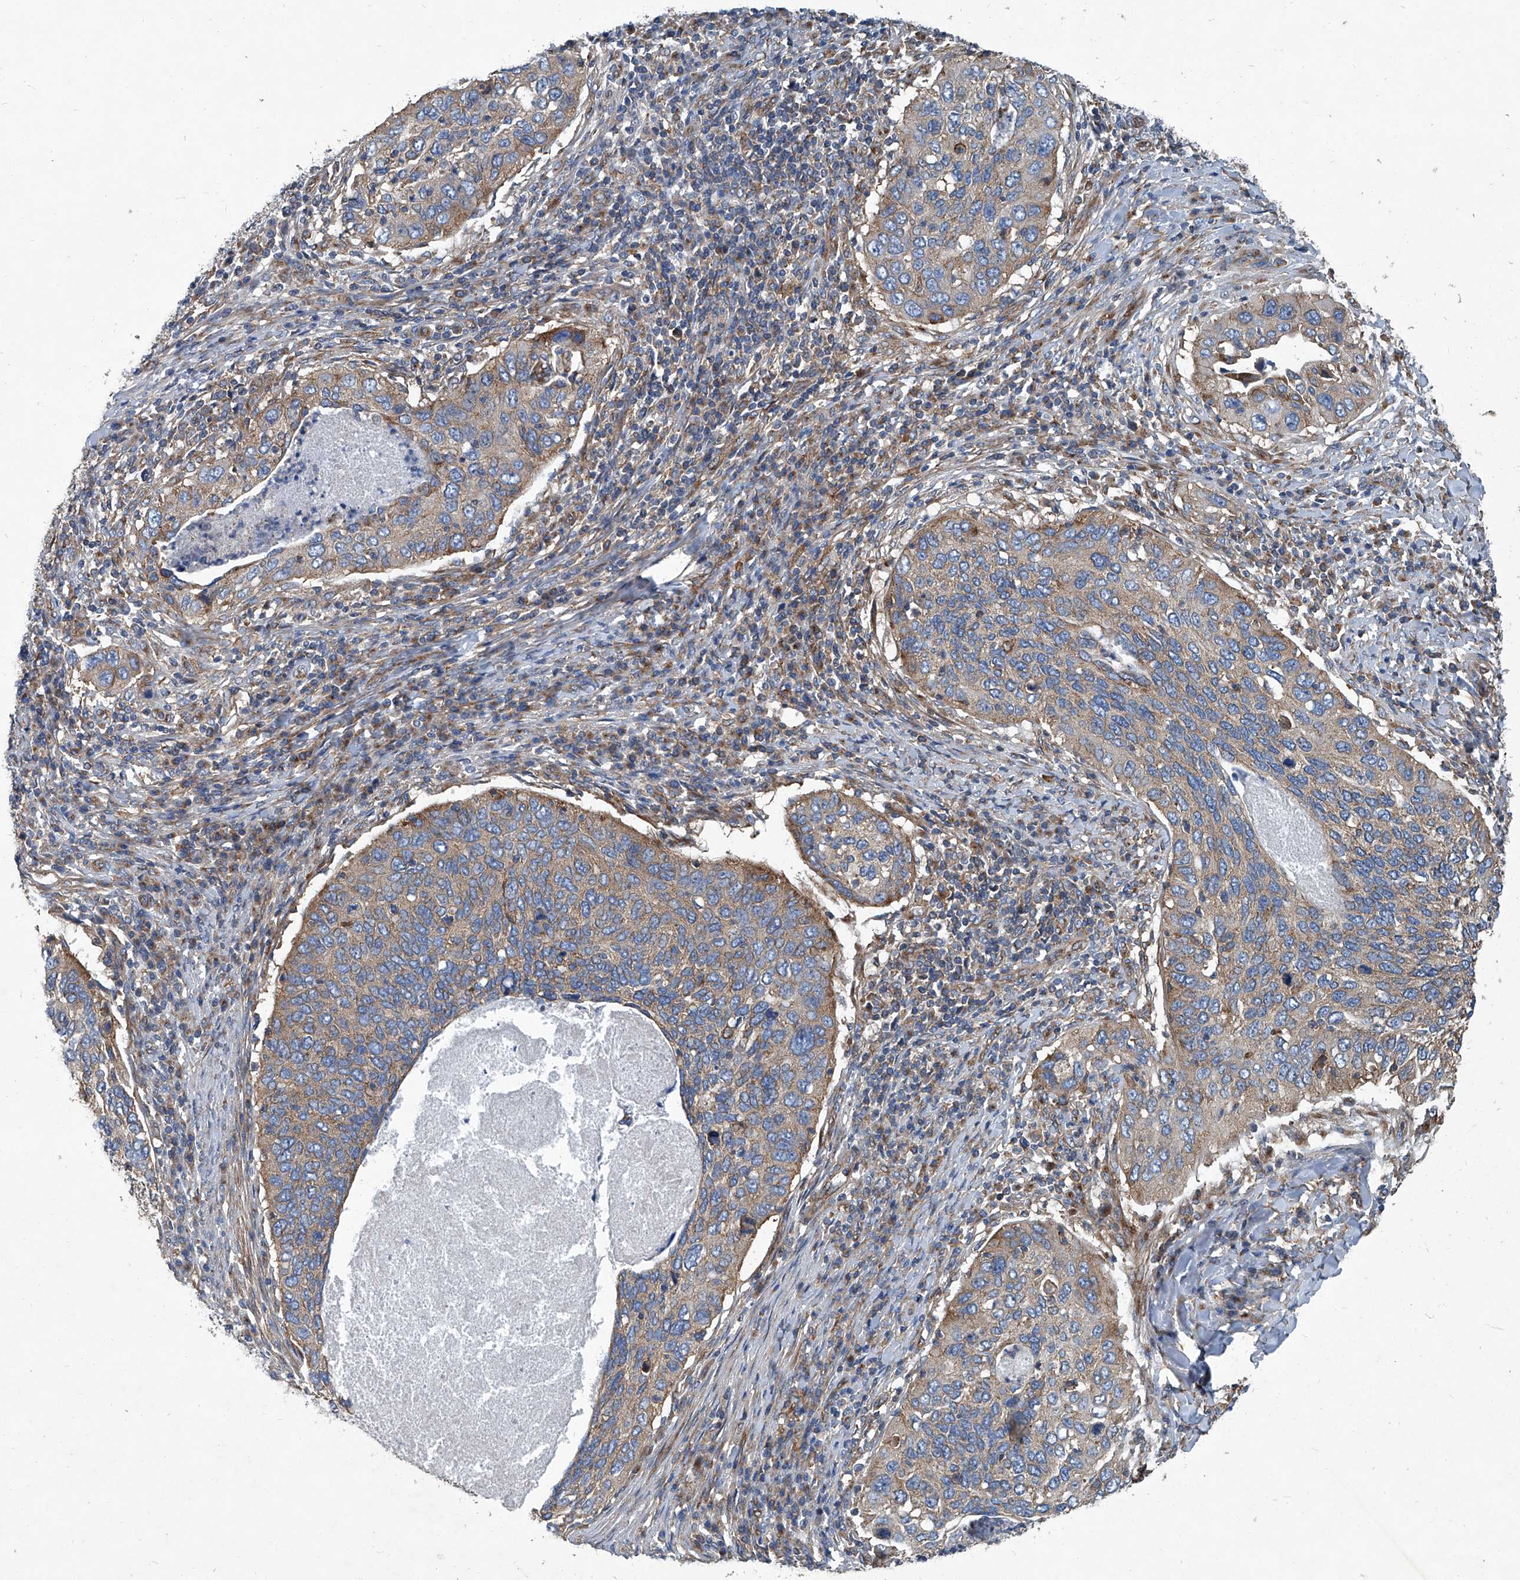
{"staining": {"intensity": "weak", "quantity": ">75%", "location": "cytoplasmic/membranous"}, "tissue": "cervical cancer", "cell_type": "Tumor cells", "image_type": "cancer", "snomed": [{"axis": "morphology", "description": "Squamous cell carcinoma, NOS"}, {"axis": "topography", "description": "Cervix"}], "caption": "A micrograph of human cervical cancer (squamous cell carcinoma) stained for a protein exhibits weak cytoplasmic/membranous brown staining in tumor cells.", "gene": "PIGH", "patient": {"sex": "female", "age": 38}}